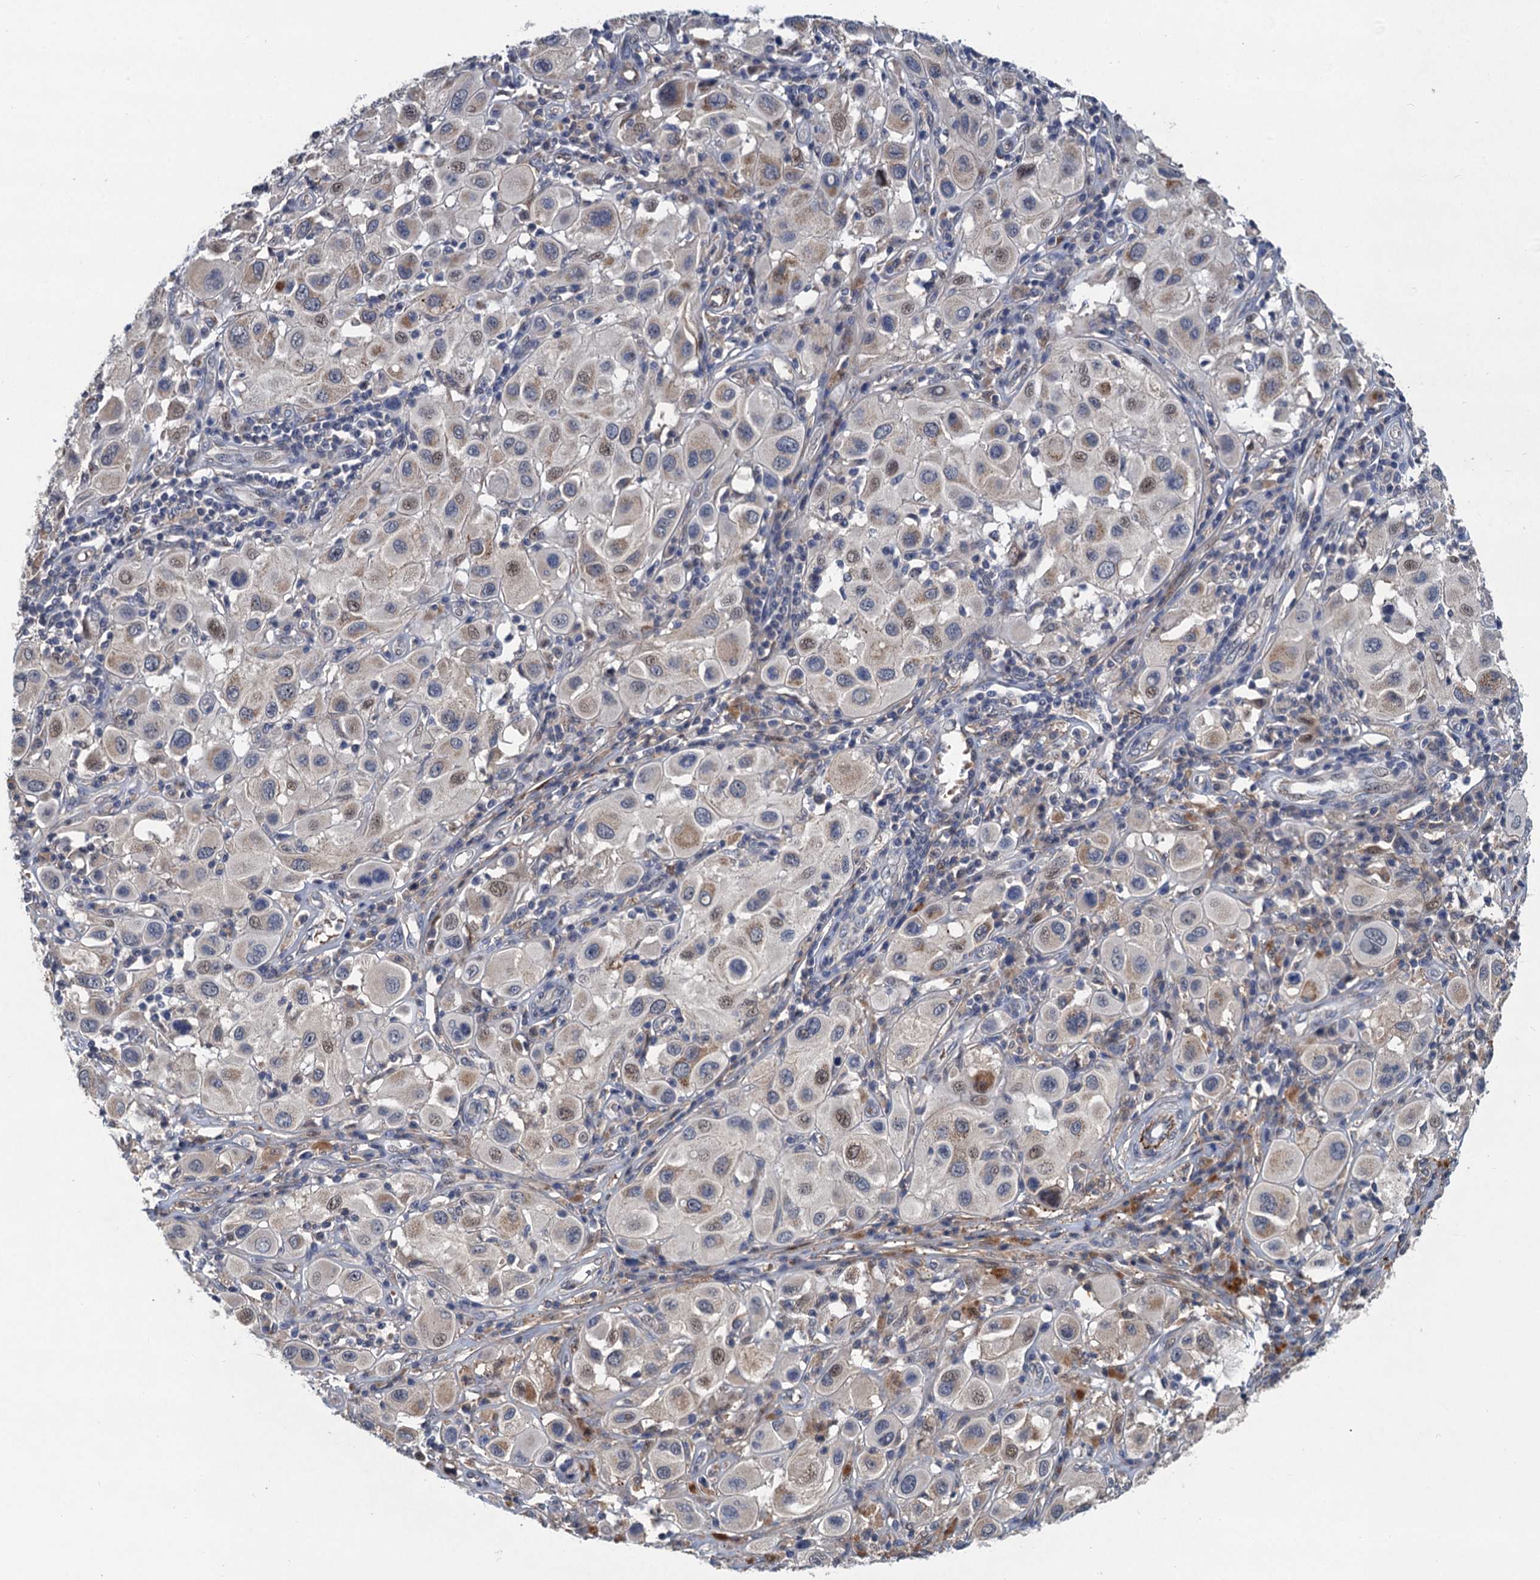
{"staining": {"intensity": "moderate", "quantity": "<25%", "location": "cytoplasmic/membranous,nuclear"}, "tissue": "melanoma", "cell_type": "Tumor cells", "image_type": "cancer", "snomed": [{"axis": "morphology", "description": "Malignant melanoma, Metastatic site"}, {"axis": "topography", "description": "Skin"}], "caption": "Immunohistochemistry (IHC) staining of malignant melanoma (metastatic site), which exhibits low levels of moderate cytoplasmic/membranous and nuclear staining in about <25% of tumor cells indicating moderate cytoplasmic/membranous and nuclear protein expression. The staining was performed using DAB (brown) for protein detection and nuclei were counterstained in hematoxylin (blue).", "gene": "TRAF7", "patient": {"sex": "male", "age": 41}}